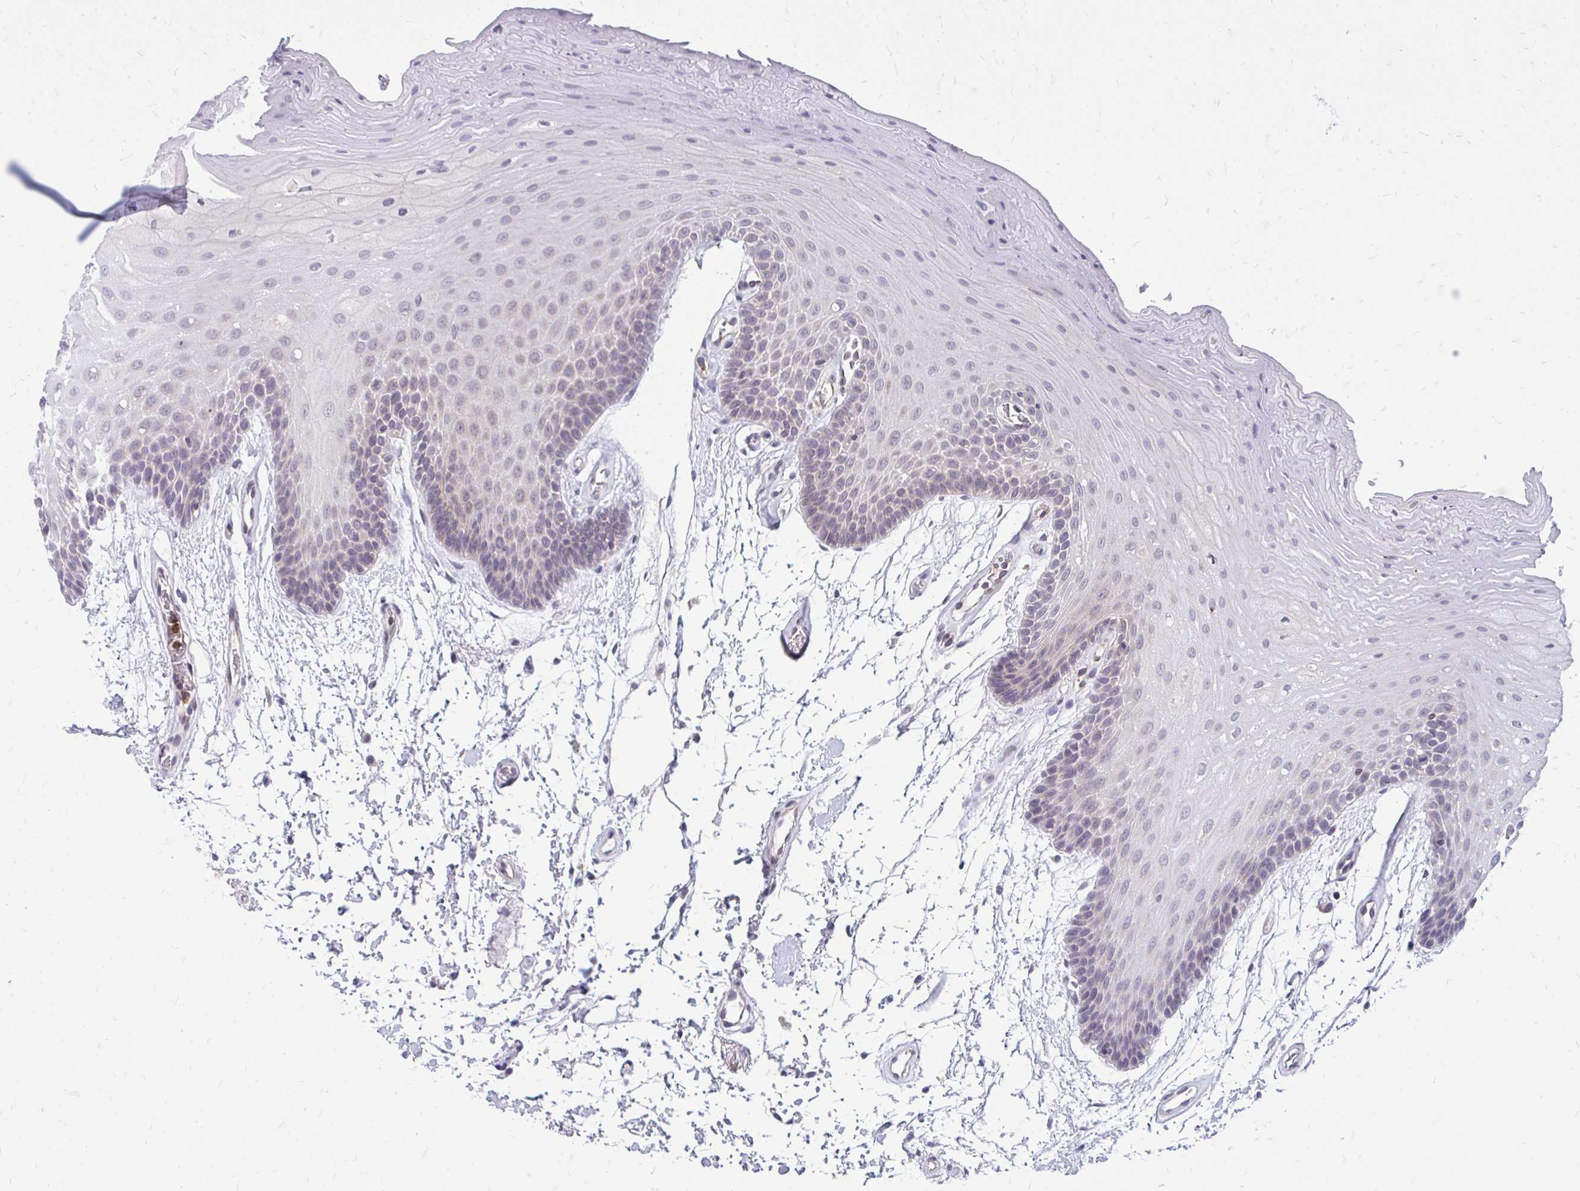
{"staining": {"intensity": "negative", "quantity": "none", "location": "none"}, "tissue": "oral mucosa", "cell_type": "Squamous epithelial cells", "image_type": "normal", "snomed": [{"axis": "morphology", "description": "Normal tissue, NOS"}, {"axis": "morphology", "description": "Squamous cell carcinoma, NOS"}, {"axis": "topography", "description": "Oral tissue"}, {"axis": "topography", "description": "Tounge, NOS"}, {"axis": "topography", "description": "Head-Neck"}], "caption": "Immunohistochemistry histopathology image of benign human oral mucosa stained for a protein (brown), which reveals no expression in squamous epithelial cells.", "gene": "ACSL5", "patient": {"sex": "male", "age": 62}}